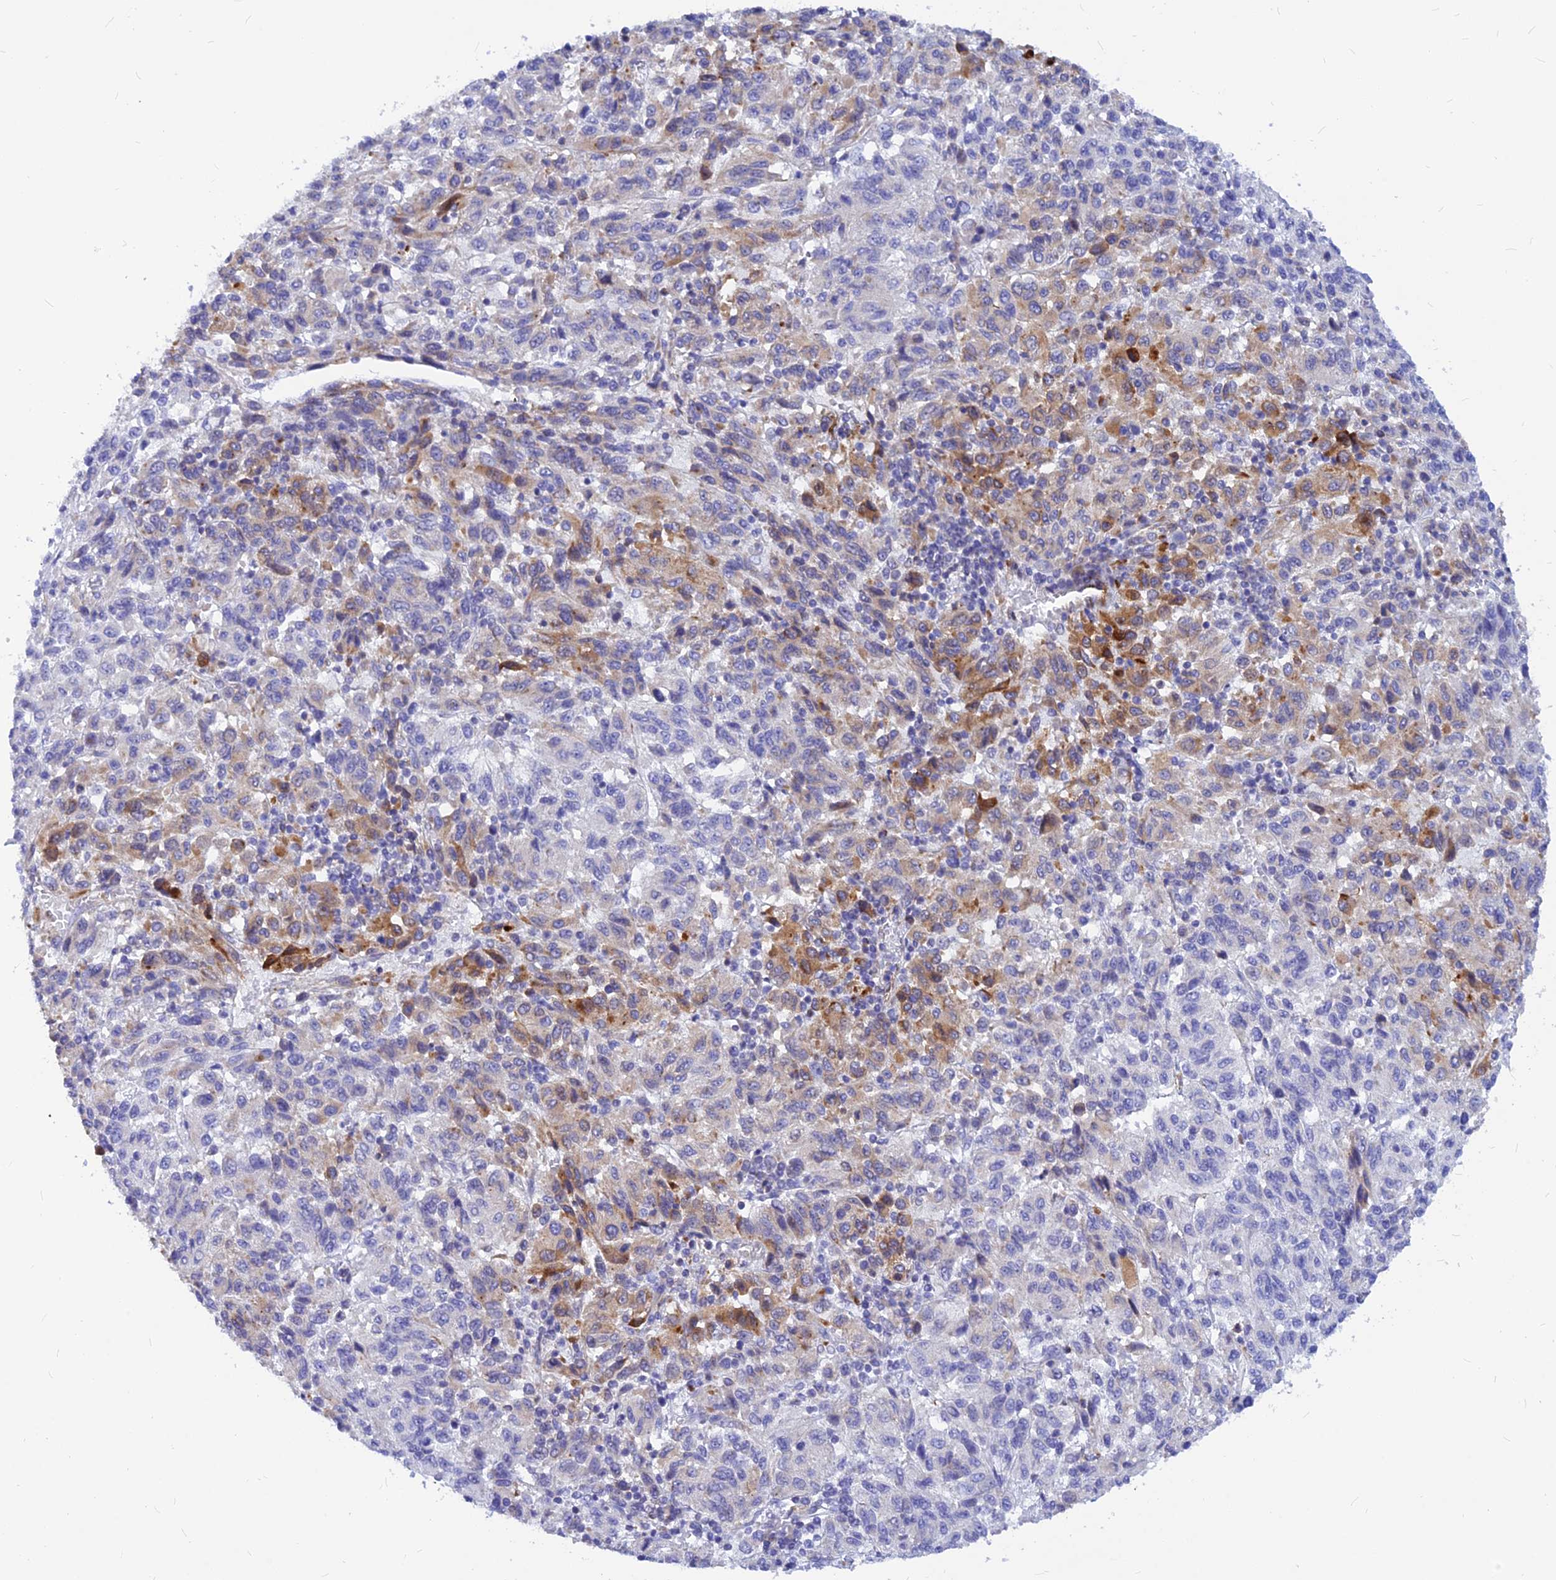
{"staining": {"intensity": "moderate", "quantity": "<25%", "location": "cytoplasmic/membranous"}, "tissue": "melanoma", "cell_type": "Tumor cells", "image_type": "cancer", "snomed": [{"axis": "morphology", "description": "Malignant melanoma, Metastatic site"}, {"axis": "topography", "description": "Lung"}], "caption": "Protein expression analysis of malignant melanoma (metastatic site) shows moderate cytoplasmic/membranous expression in about <25% of tumor cells.", "gene": "CNOT6", "patient": {"sex": "male", "age": 64}}